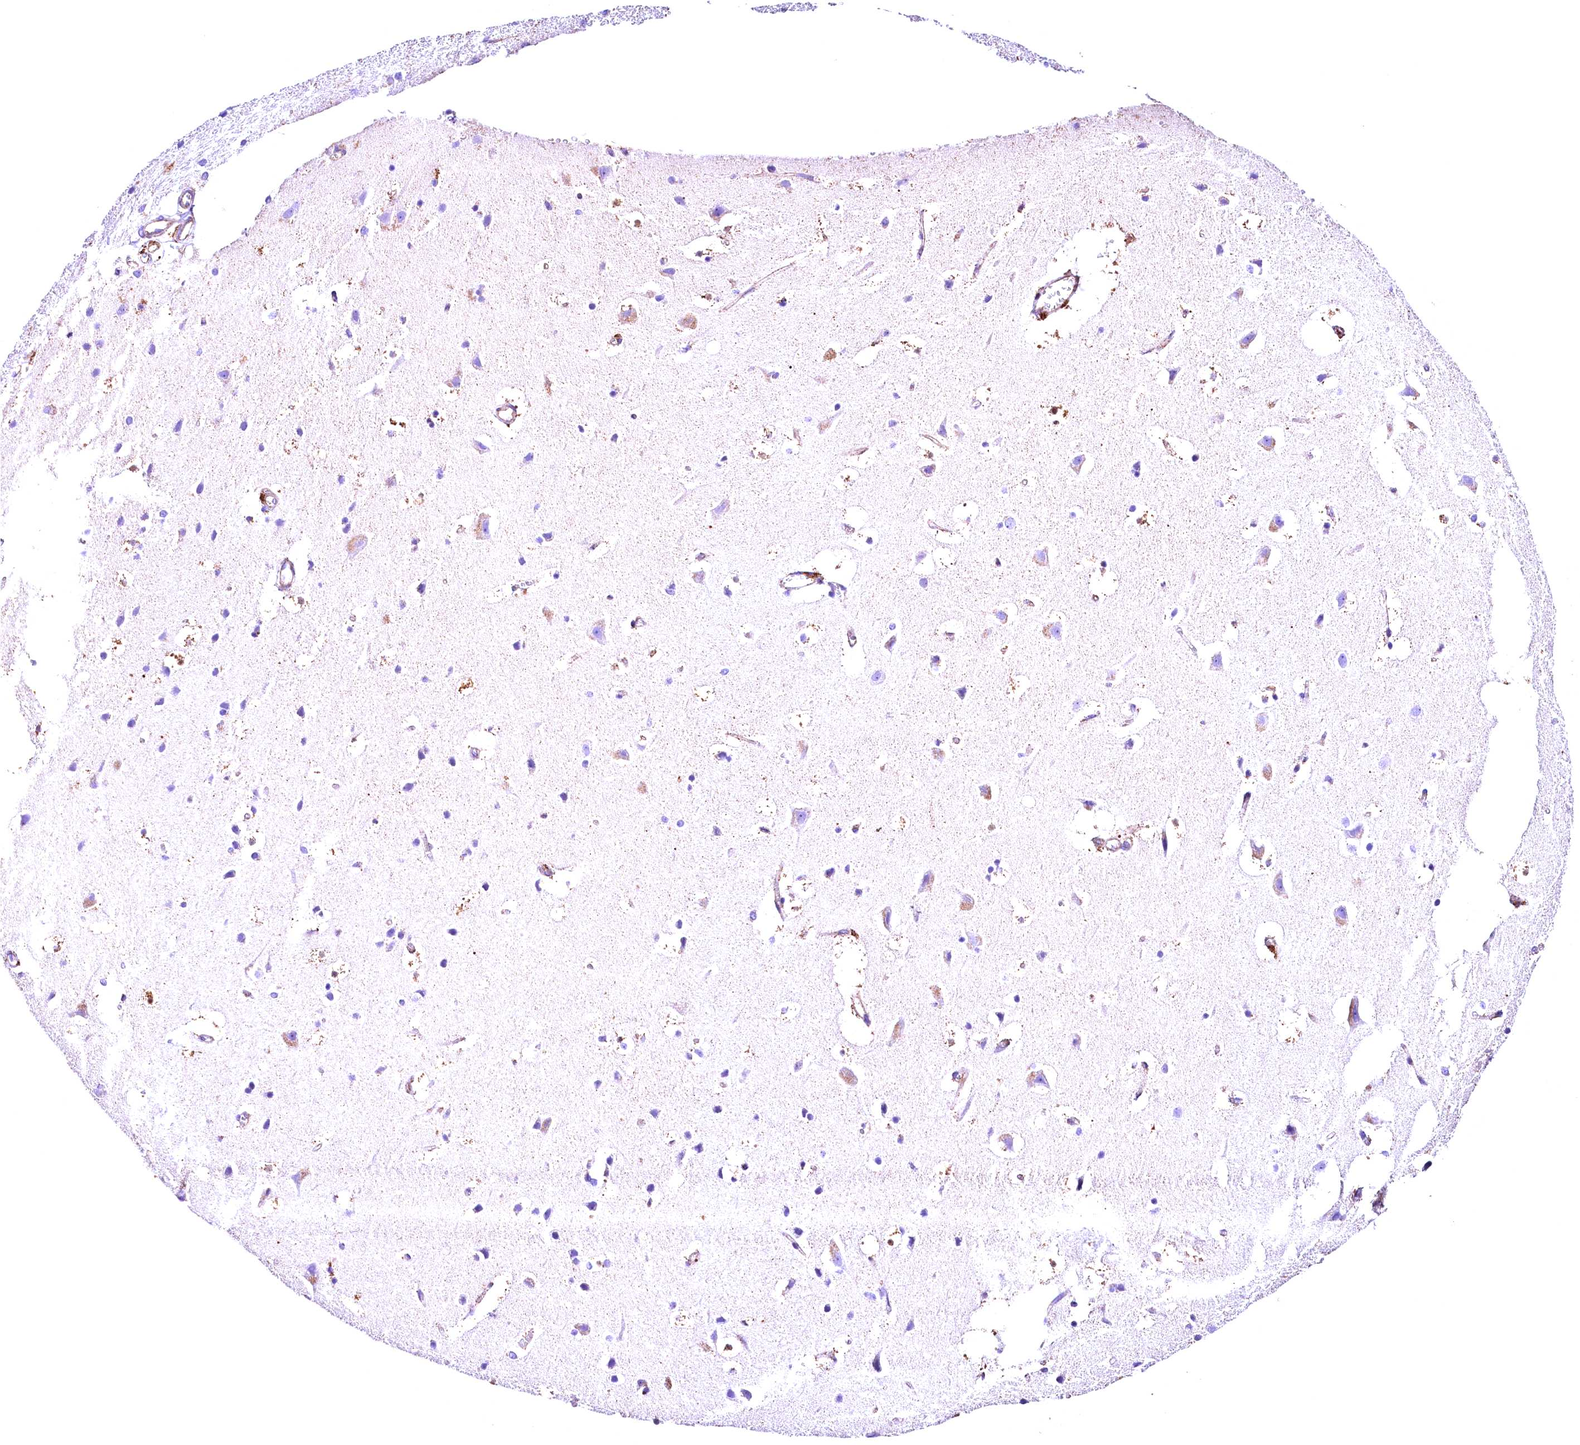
{"staining": {"intensity": "moderate", "quantity": ">75%", "location": "cytoplasmic/membranous"}, "tissue": "cerebral cortex", "cell_type": "Endothelial cells", "image_type": "normal", "snomed": [{"axis": "morphology", "description": "Normal tissue, NOS"}, {"axis": "topography", "description": "Cerebral cortex"}], "caption": "DAB immunohistochemical staining of normal cerebral cortex demonstrates moderate cytoplasmic/membranous protein expression in about >75% of endothelial cells. The protein of interest is shown in brown color, while the nuclei are stained blue.", "gene": "ACAA2", "patient": {"sex": "male", "age": 54}}